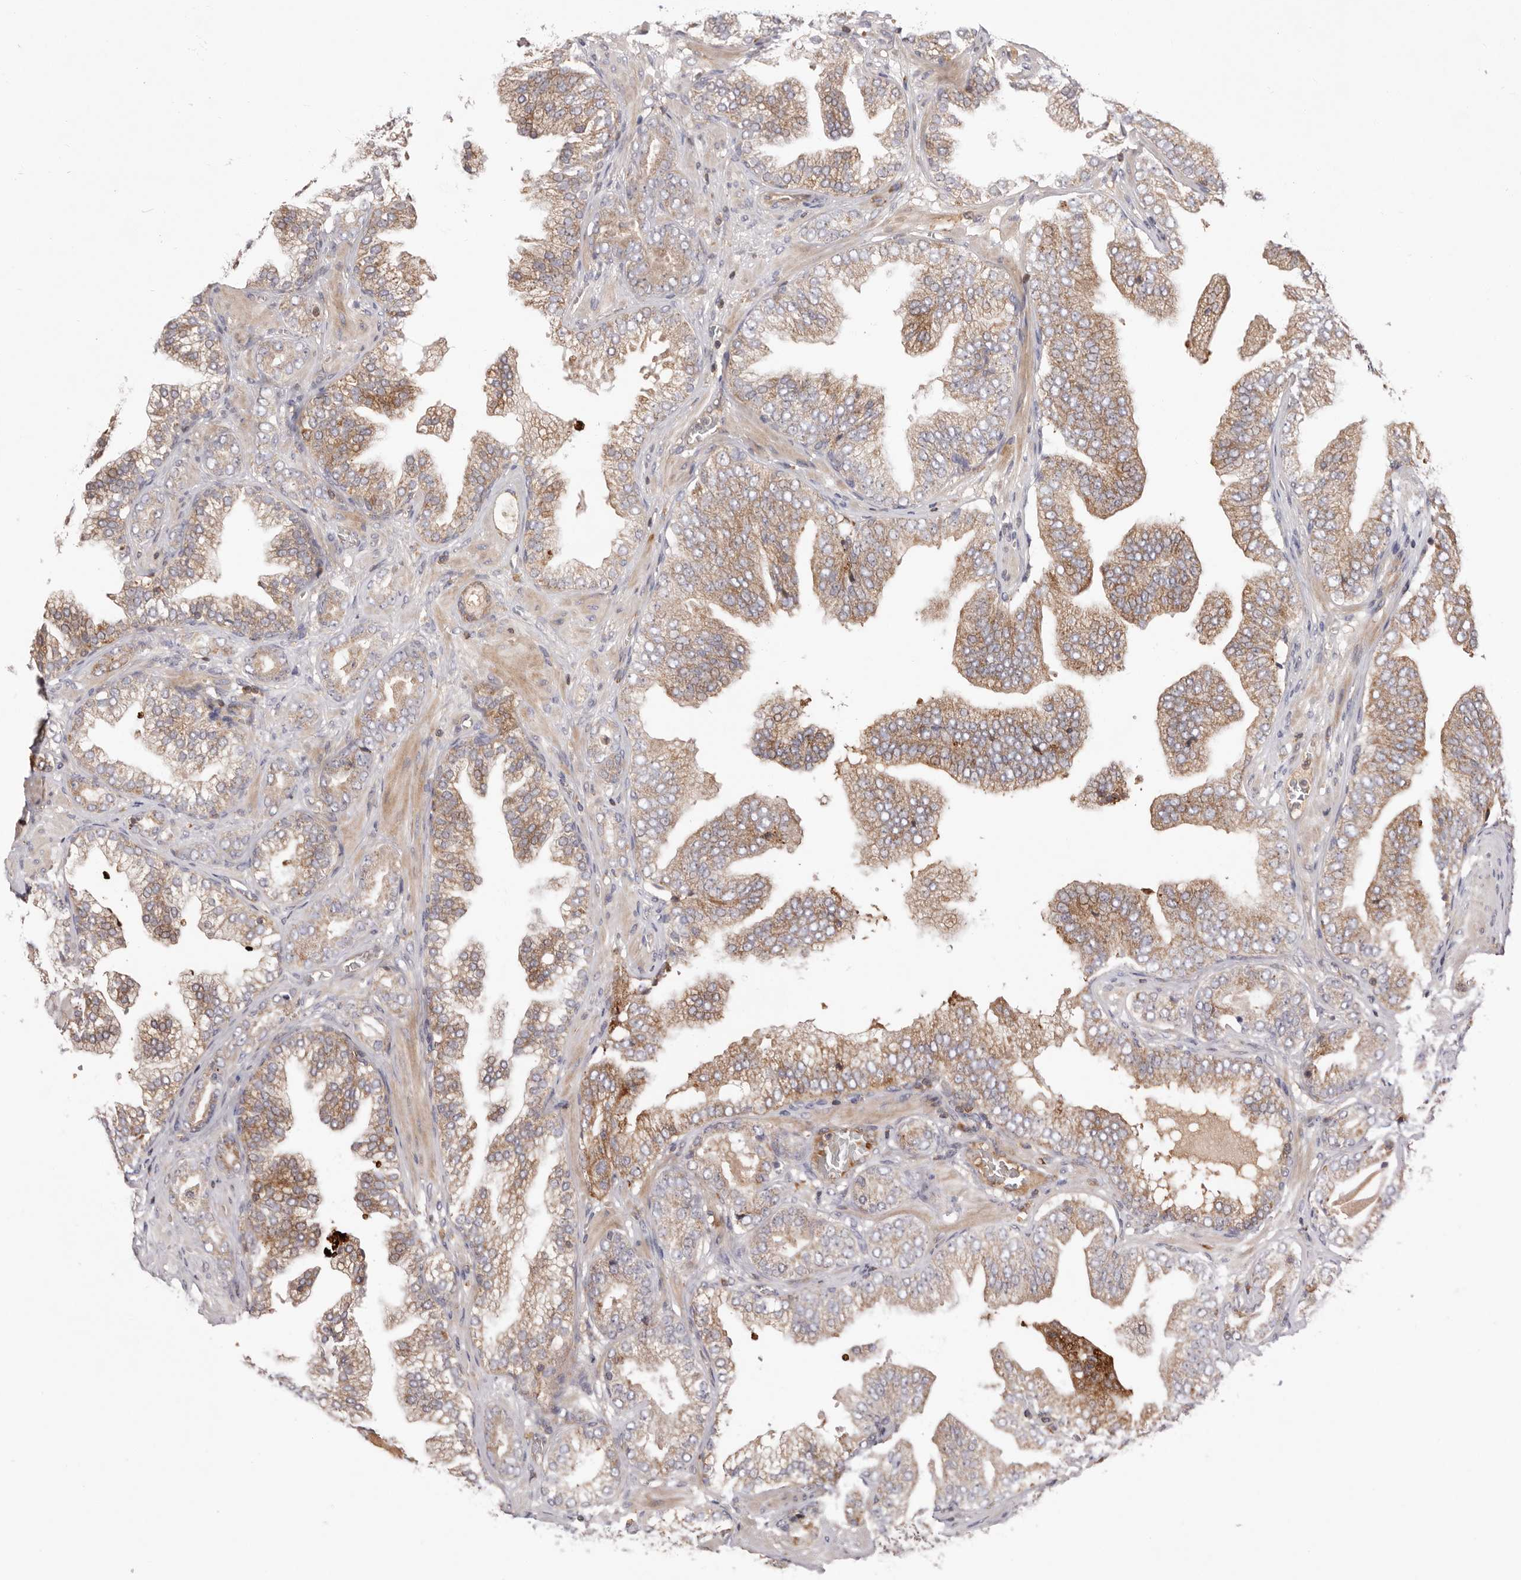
{"staining": {"intensity": "moderate", "quantity": ">75%", "location": "cytoplasmic/membranous"}, "tissue": "prostate cancer", "cell_type": "Tumor cells", "image_type": "cancer", "snomed": [{"axis": "morphology", "description": "Adenocarcinoma, High grade"}, {"axis": "topography", "description": "Prostate"}], "caption": "IHC image of human prostate adenocarcinoma (high-grade) stained for a protein (brown), which displays medium levels of moderate cytoplasmic/membranous staining in about >75% of tumor cells.", "gene": "RNF213", "patient": {"sex": "male", "age": 58}}